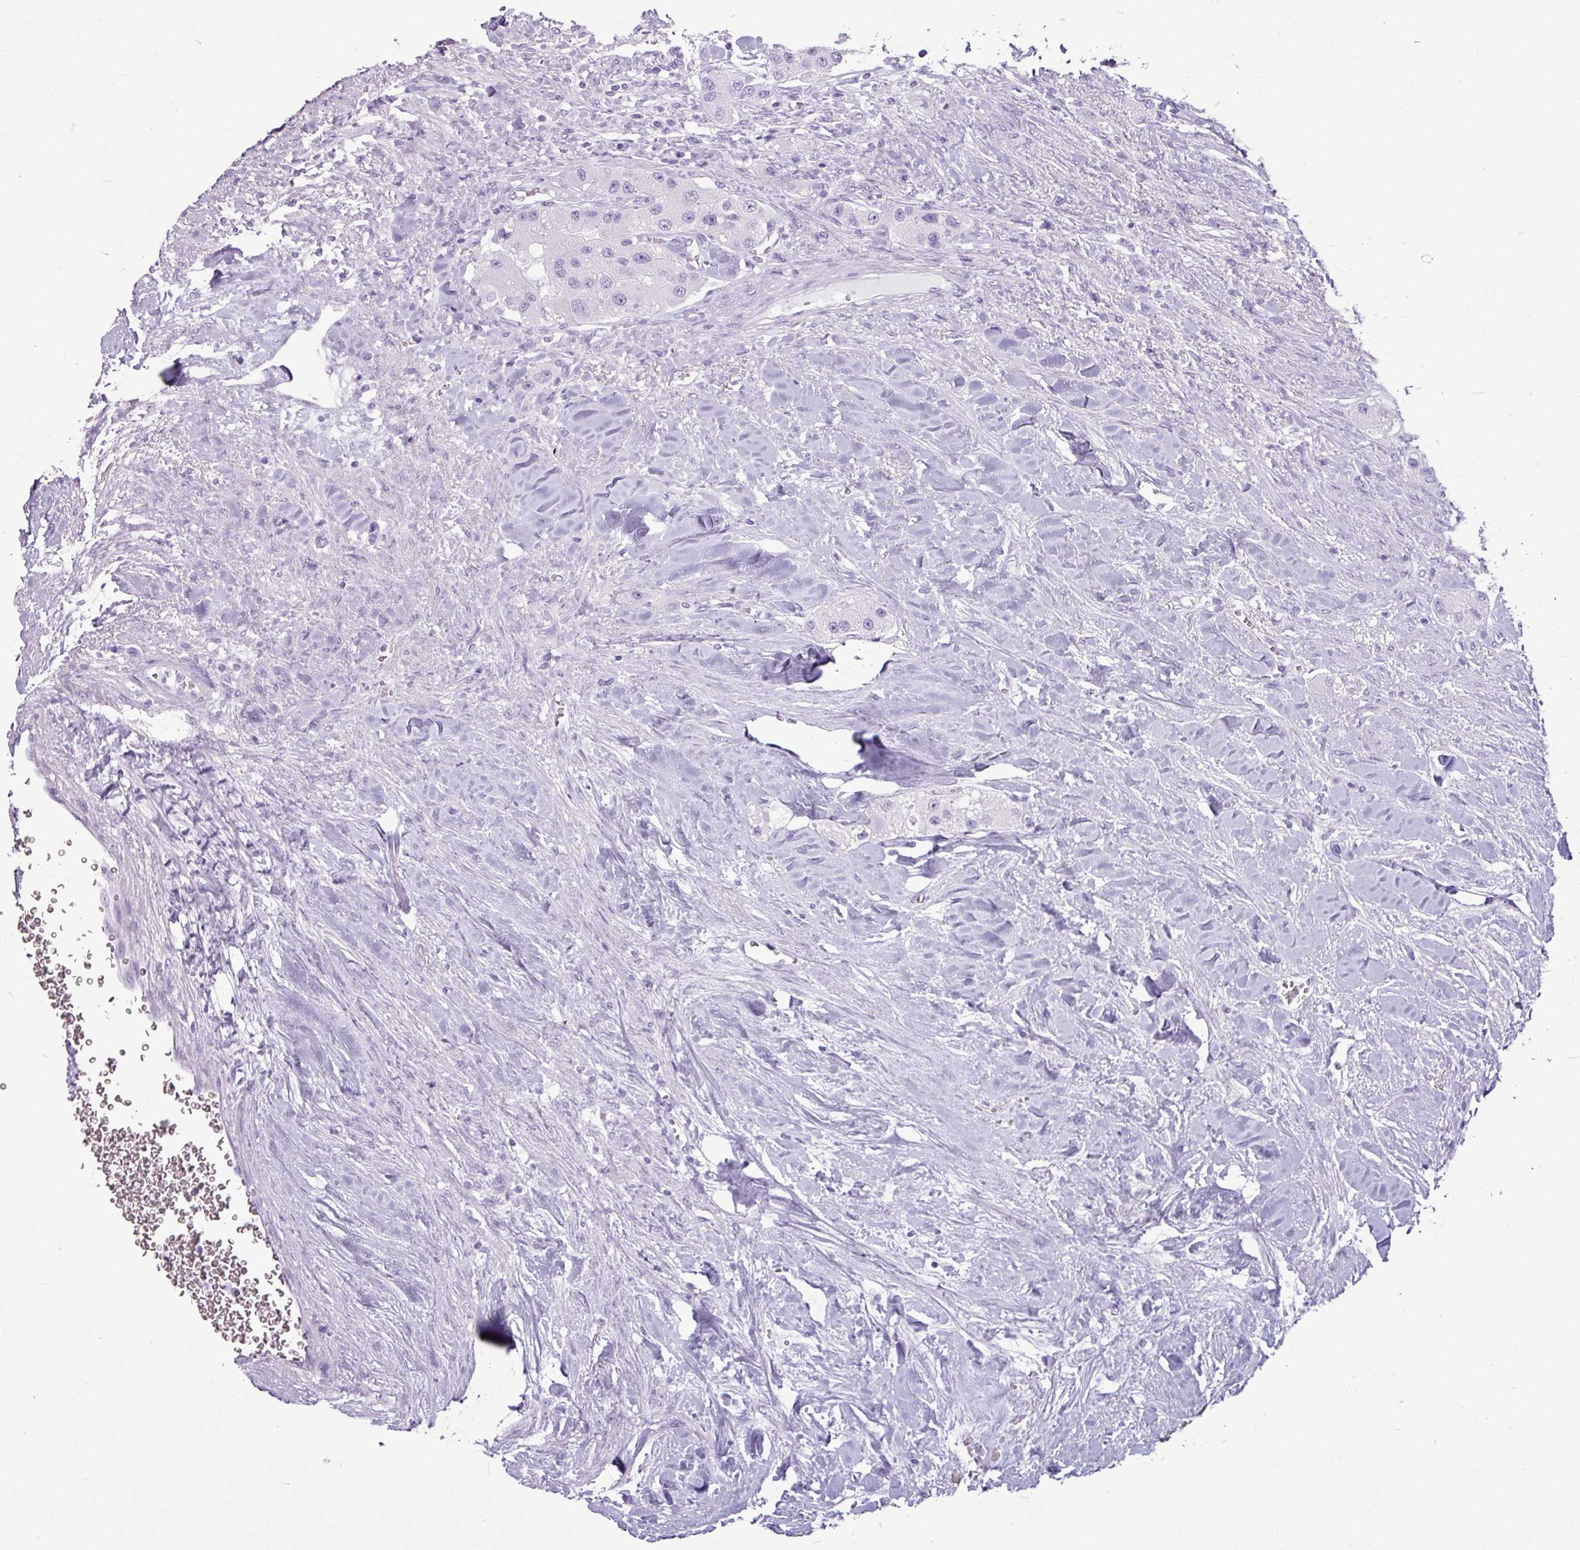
{"staining": {"intensity": "negative", "quantity": "none", "location": "none"}, "tissue": "carcinoid", "cell_type": "Tumor cells", "image_type": "cancer", "snomed": [{"axis": "morphology", "description": "Carcinoid, malignant, NOS"}, {"axis": "topography", "description": "Pancreas"}], "caption": "Immunohistochemistry photomicrograph of neoplastic tissue: malignant carcinoid stained with DAB demonstrates no significant protein staining in tumor cells. (Immunohistochemistry (ihc), brightfield microscopy, high magnification).", "gene": "AMY1B", "patient": {"sex": "male", "age": 41}}